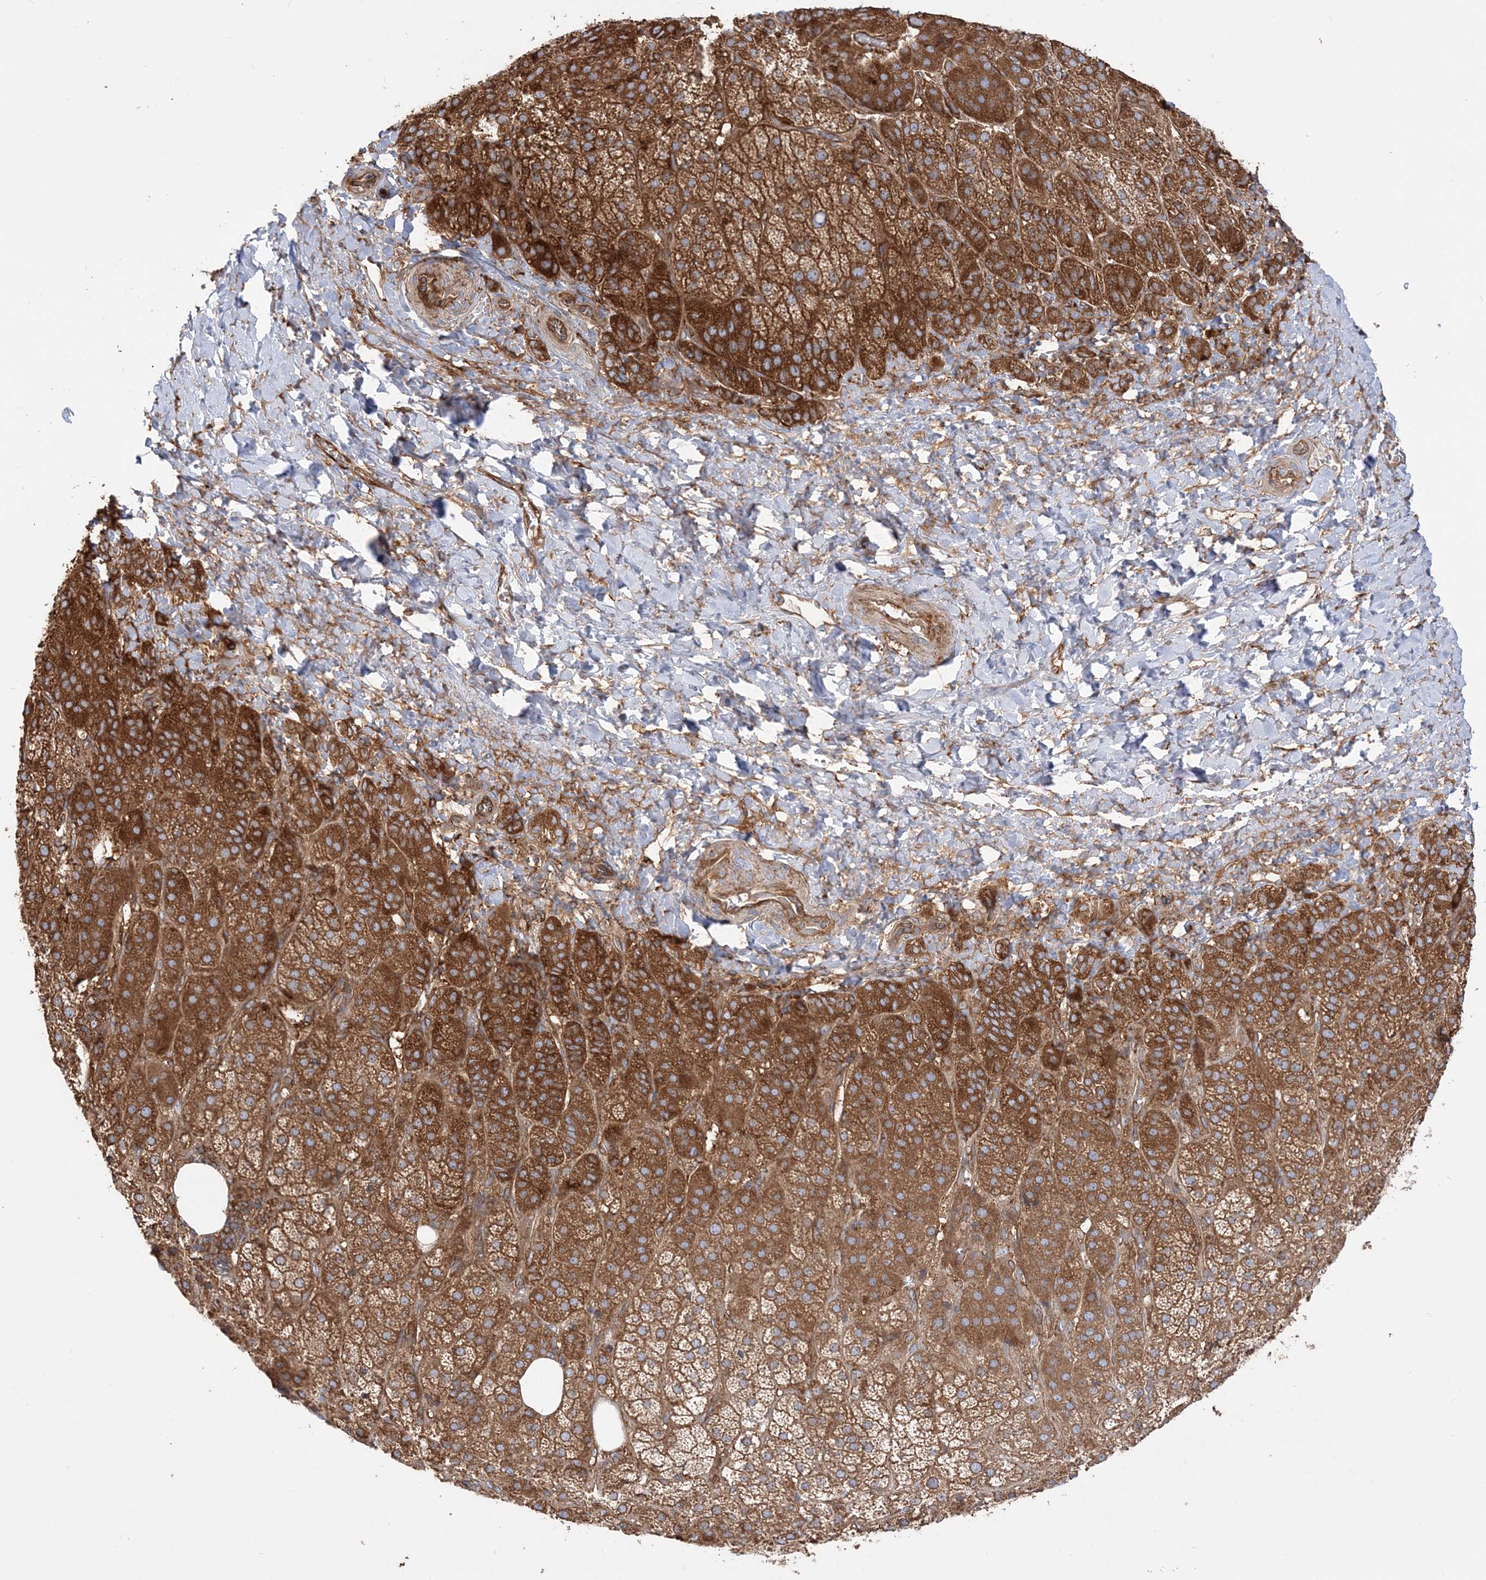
{"staining": {"intensity": "strong", "quantity": ">75%", "location": "cytoplasmic/membranous"}, "tissue": "adrenal gland", "cell_type": "Glandular cells", "image_type": "normal", "snomed": [{"axis": "morphology", "description": "Normal tissue, NOS"}, {"axis": "topography", "description": "Adrenal gland"}], "caption": "Immunohistochemistry (IHC) staining of benign adrenal gland, which demonstrates high levels of strong cytoplasmic/membranous expression in about >75% of glandular cells indicating strong cytoplasmic/membranous protein staining. The staining was performed using DAB (3,3'-diaminobenzidine) (brown) for protein detection and nuclei were counterstained in hematoxylin (blue).", "gene": "TBC1D5", "patient": {"sex": "female", "age": 57}}